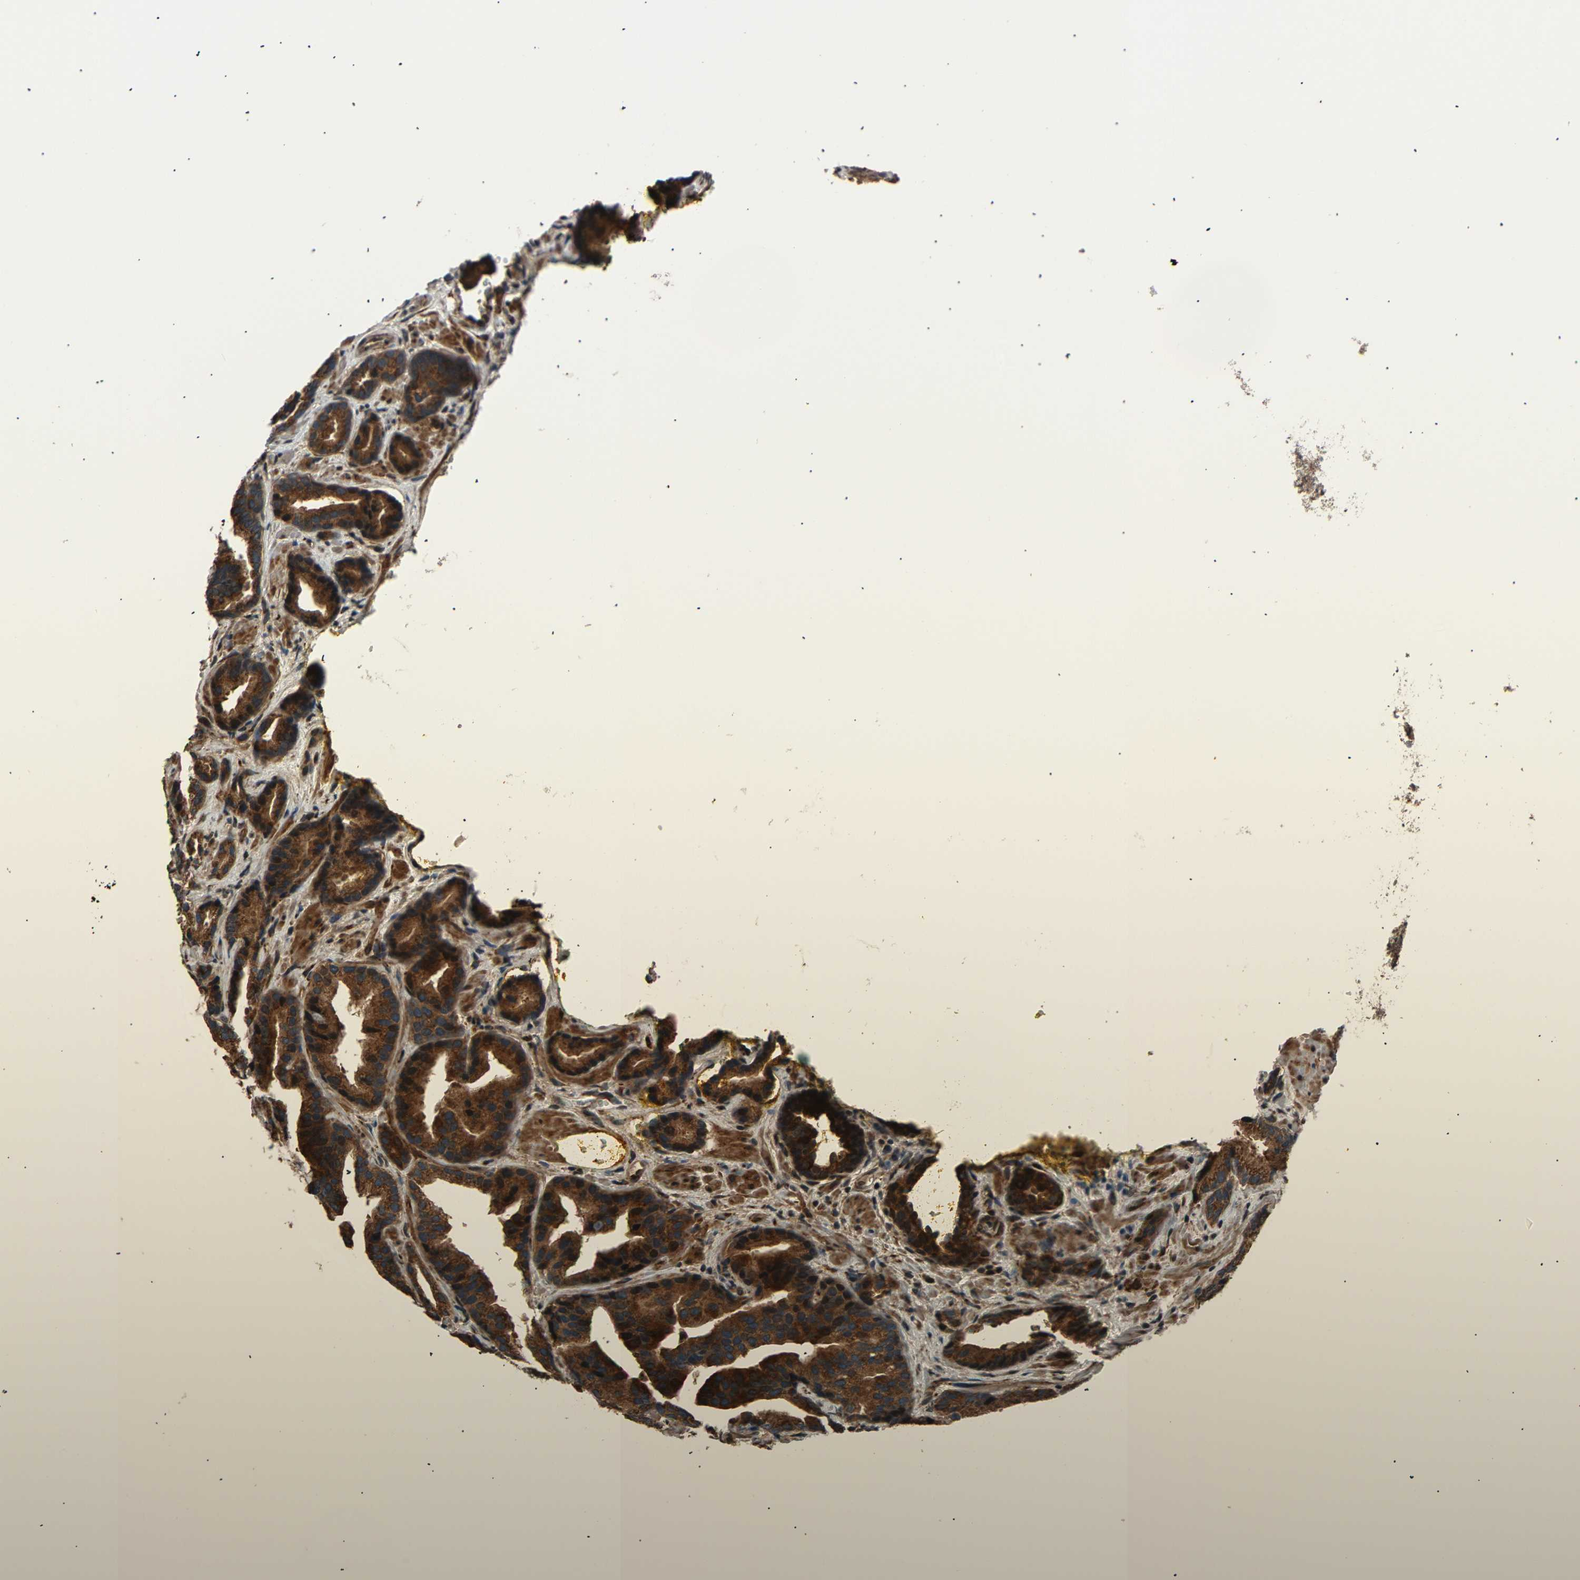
{"staining": {"intensity": "strong", "quantity": ">75%", "location": "cytoplasmic/membranous"}, "tissue": "prostate cancer", "cell_type": "Tumor cells", "image_type": "cancer", "snomed": [{"axis": "morphology", "description": "Adenocarcinoma, Low grade"}, {"axis": "topography", "description": "Prostate"}], "caption": "Immunohistochemistry (IHC) of prostate cancer (adenocarcinoma (low-grade)) exhibits high levels of strong cytoplasmic/membranous positivity in about >75% of tumor cells.", "gene": "AKAP9", "patient": {"sex": "male", "age": 59}}